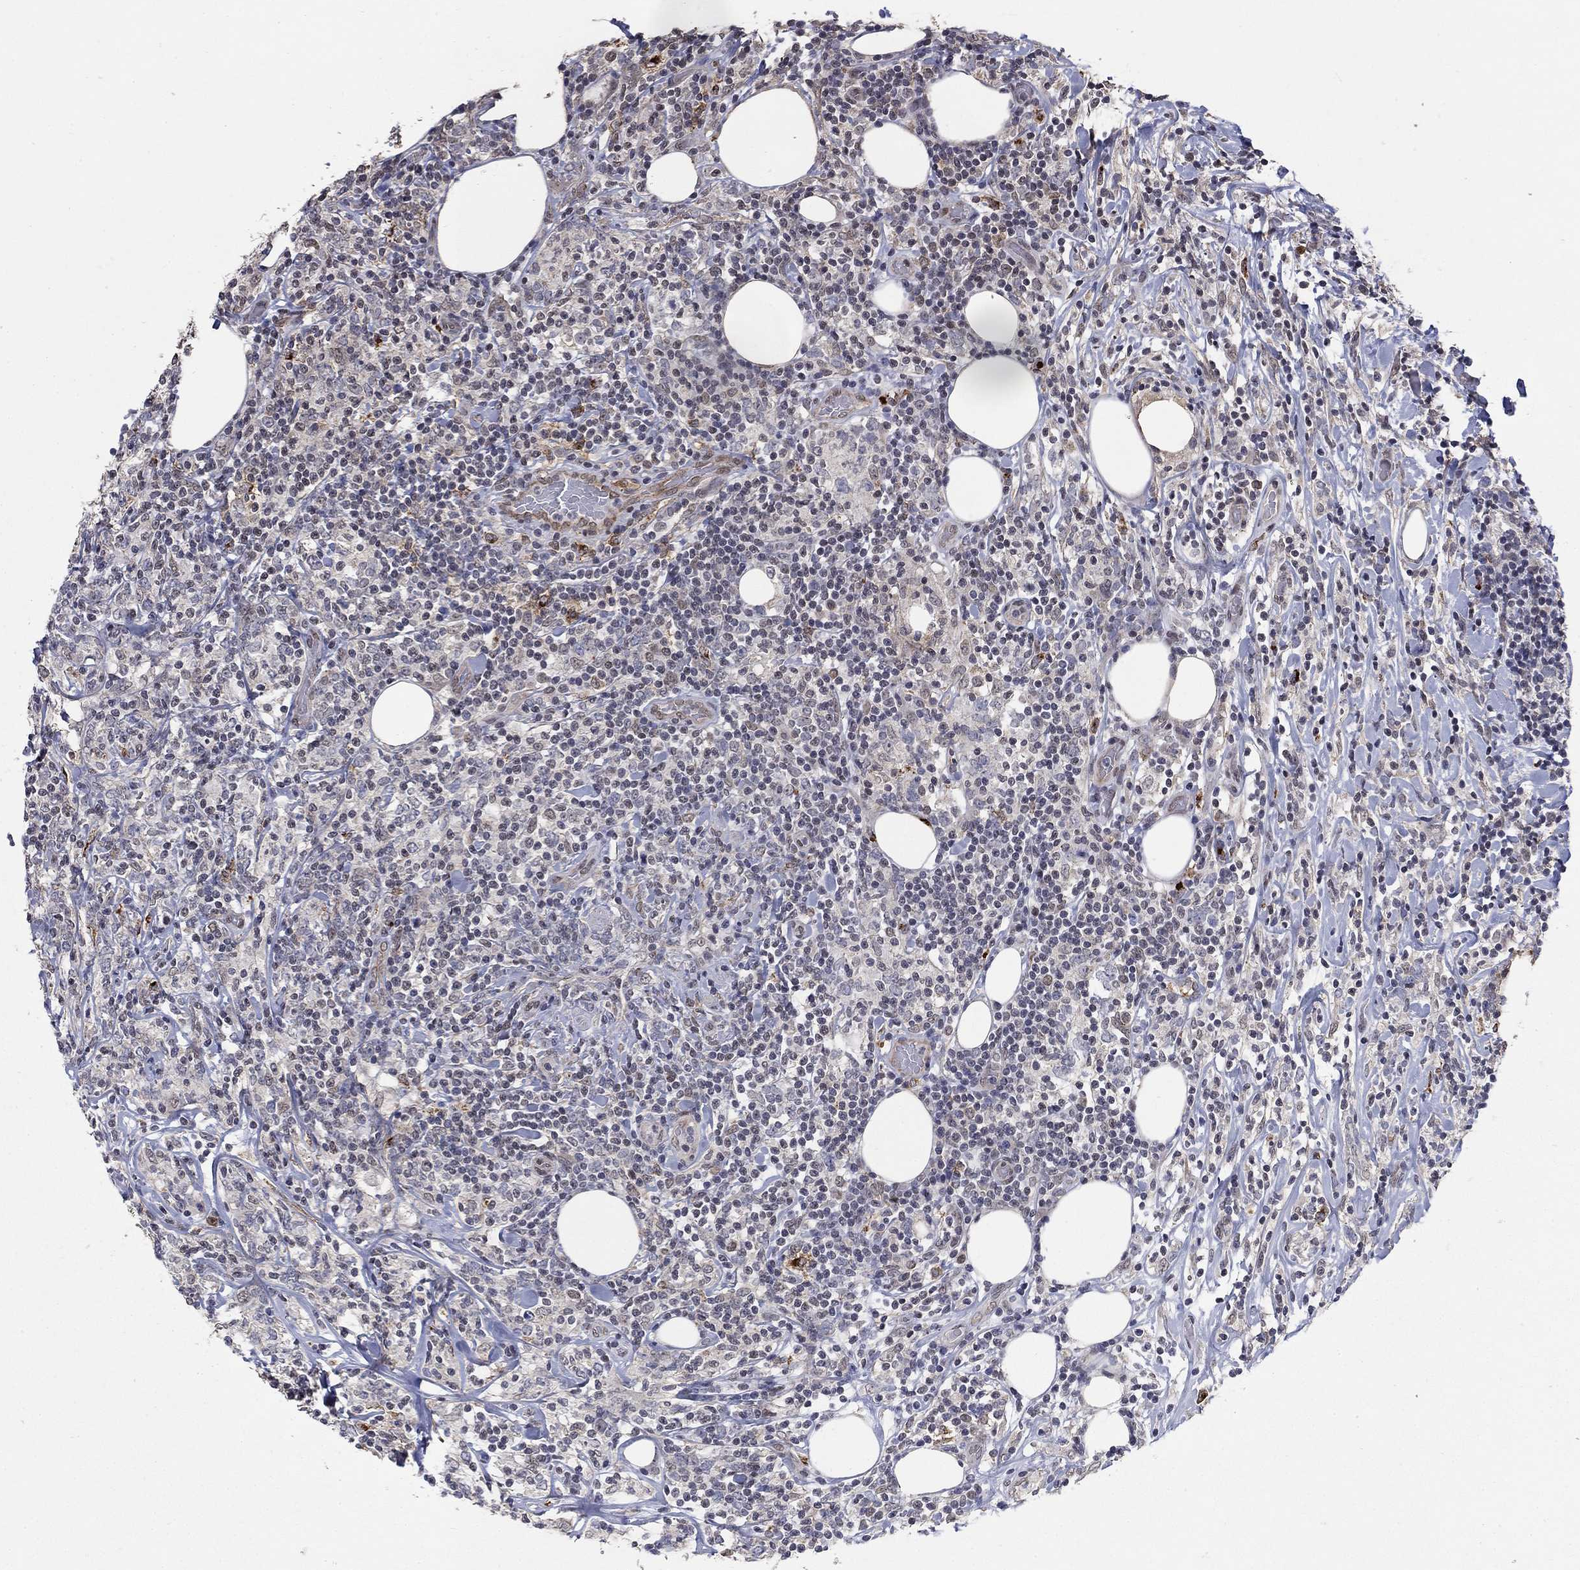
{"staining": {"intensity": "negative", "quantity": "none", "location": "none"}, "tissue": "lymphoma", "cell_type": "Tumor cells", "image_type": "cancer", "snomed": [{"axis": "morphology", "description": "Malignant lymphoma, non-Hodgkin's type, High grade"}, {"axis": "topography", "description": "Lymph node"}], "caption": "Immunohistochemistry (IHC) histopathology image of neoplastic tissue: lymphoma stained with DAB (3,3'-diaminobenzidine) reveals no significant protein staining in tumor cells. (DAB IHC with hematoxylin counter stain).", "gene": "GRIA3", "patient": {"sex": "female", "age": 84}}